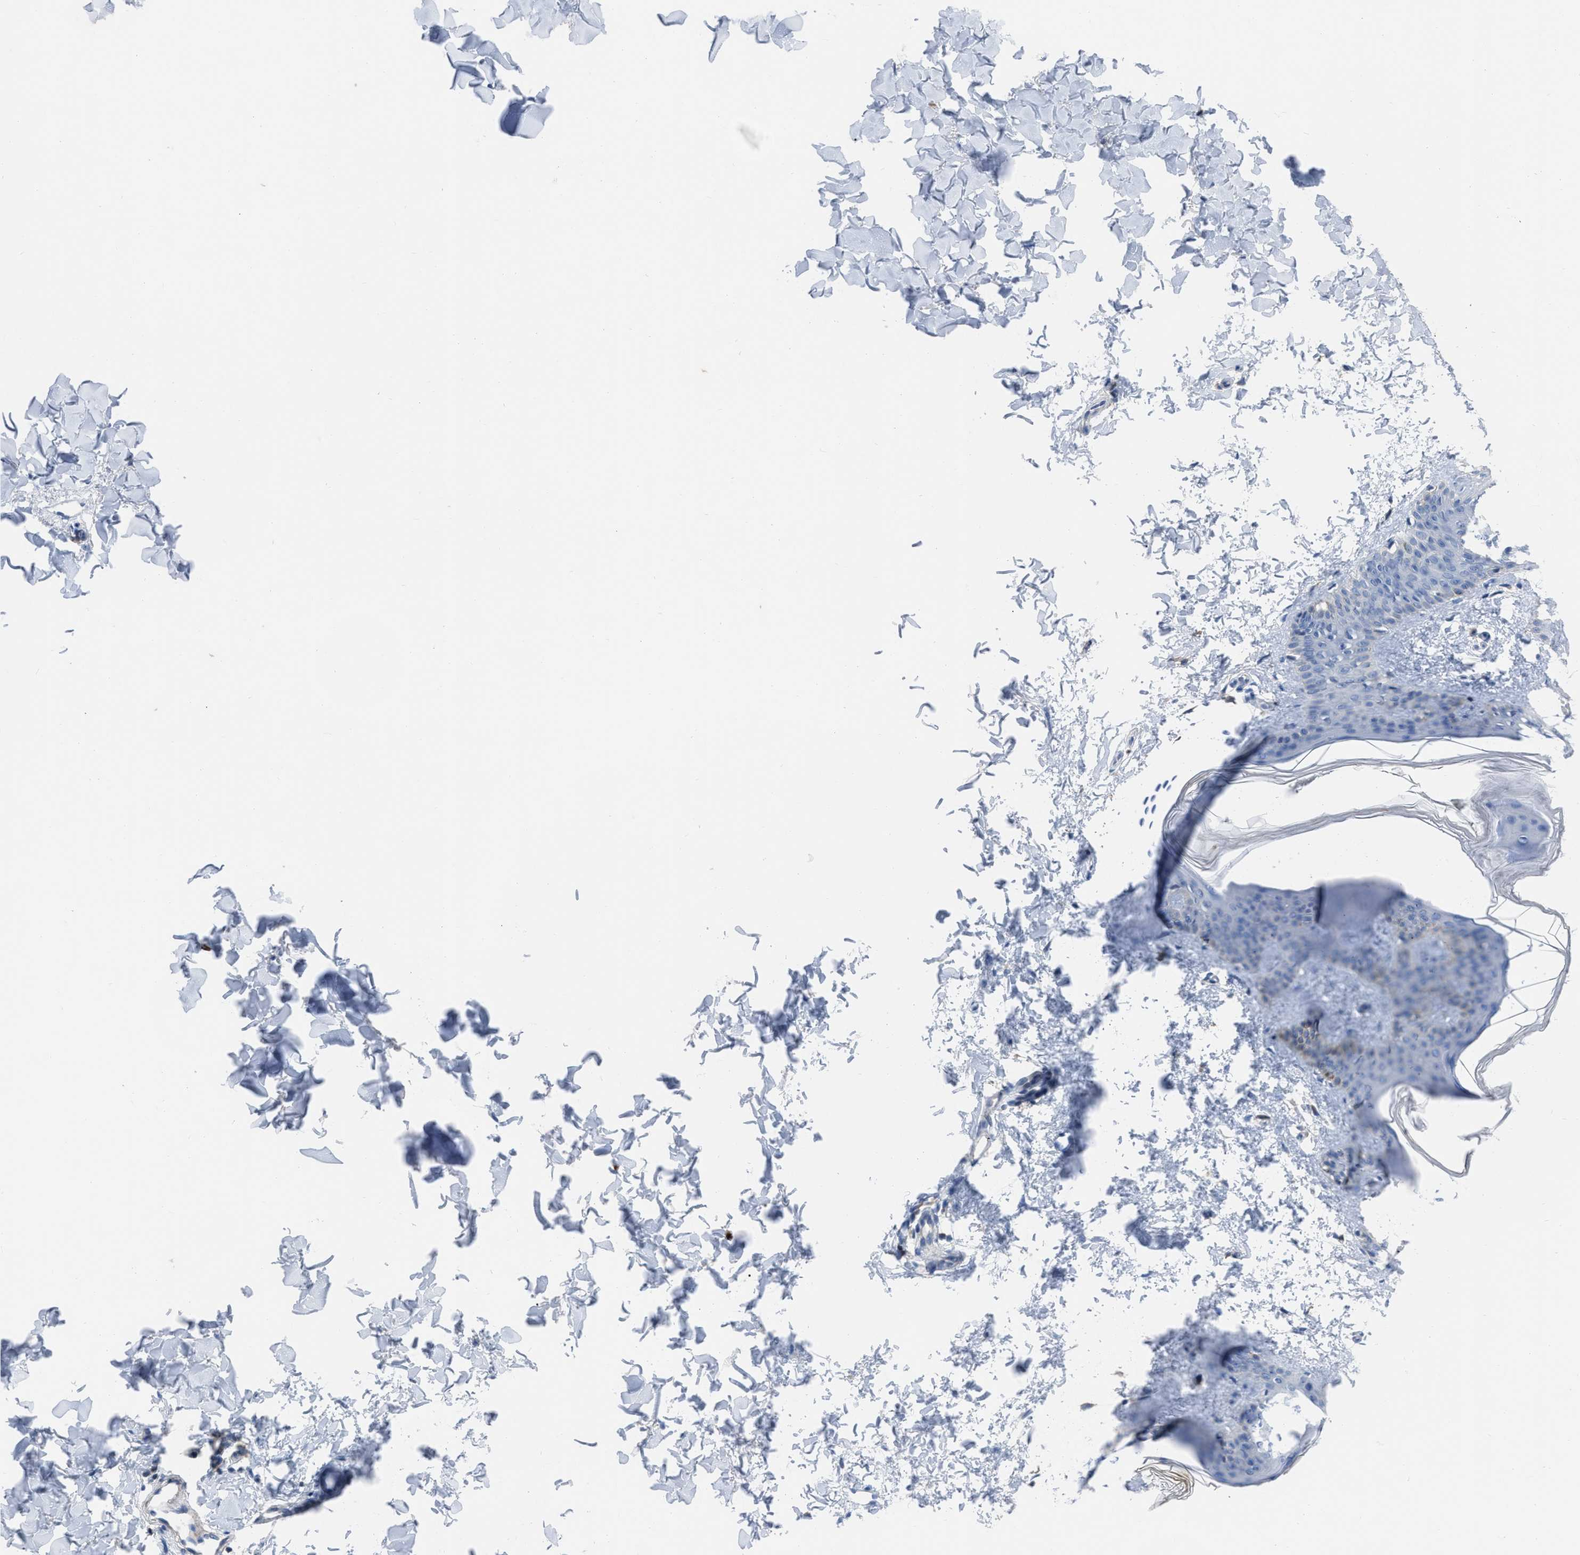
{"staining": {"intensity": "negative", "quantity": "none", "location": "none"}, "tissue": "skin", "cell_type": "Fibroblasts", "image_type": "normal", "snomed": [{"axis": "morphology", "description": "Normal tissue, NOS"}, {"axis": "topography", "description": "Skin"}], "caption": "This micrograph is of normal skin stained with immunohistochemistry (IHC) to label a protein in brown with the nuclei are counter-stained blue. There is no staining in fibroblasts.", "gene": "PRMT2", "patient": {"sex": "female", "age": 17}}